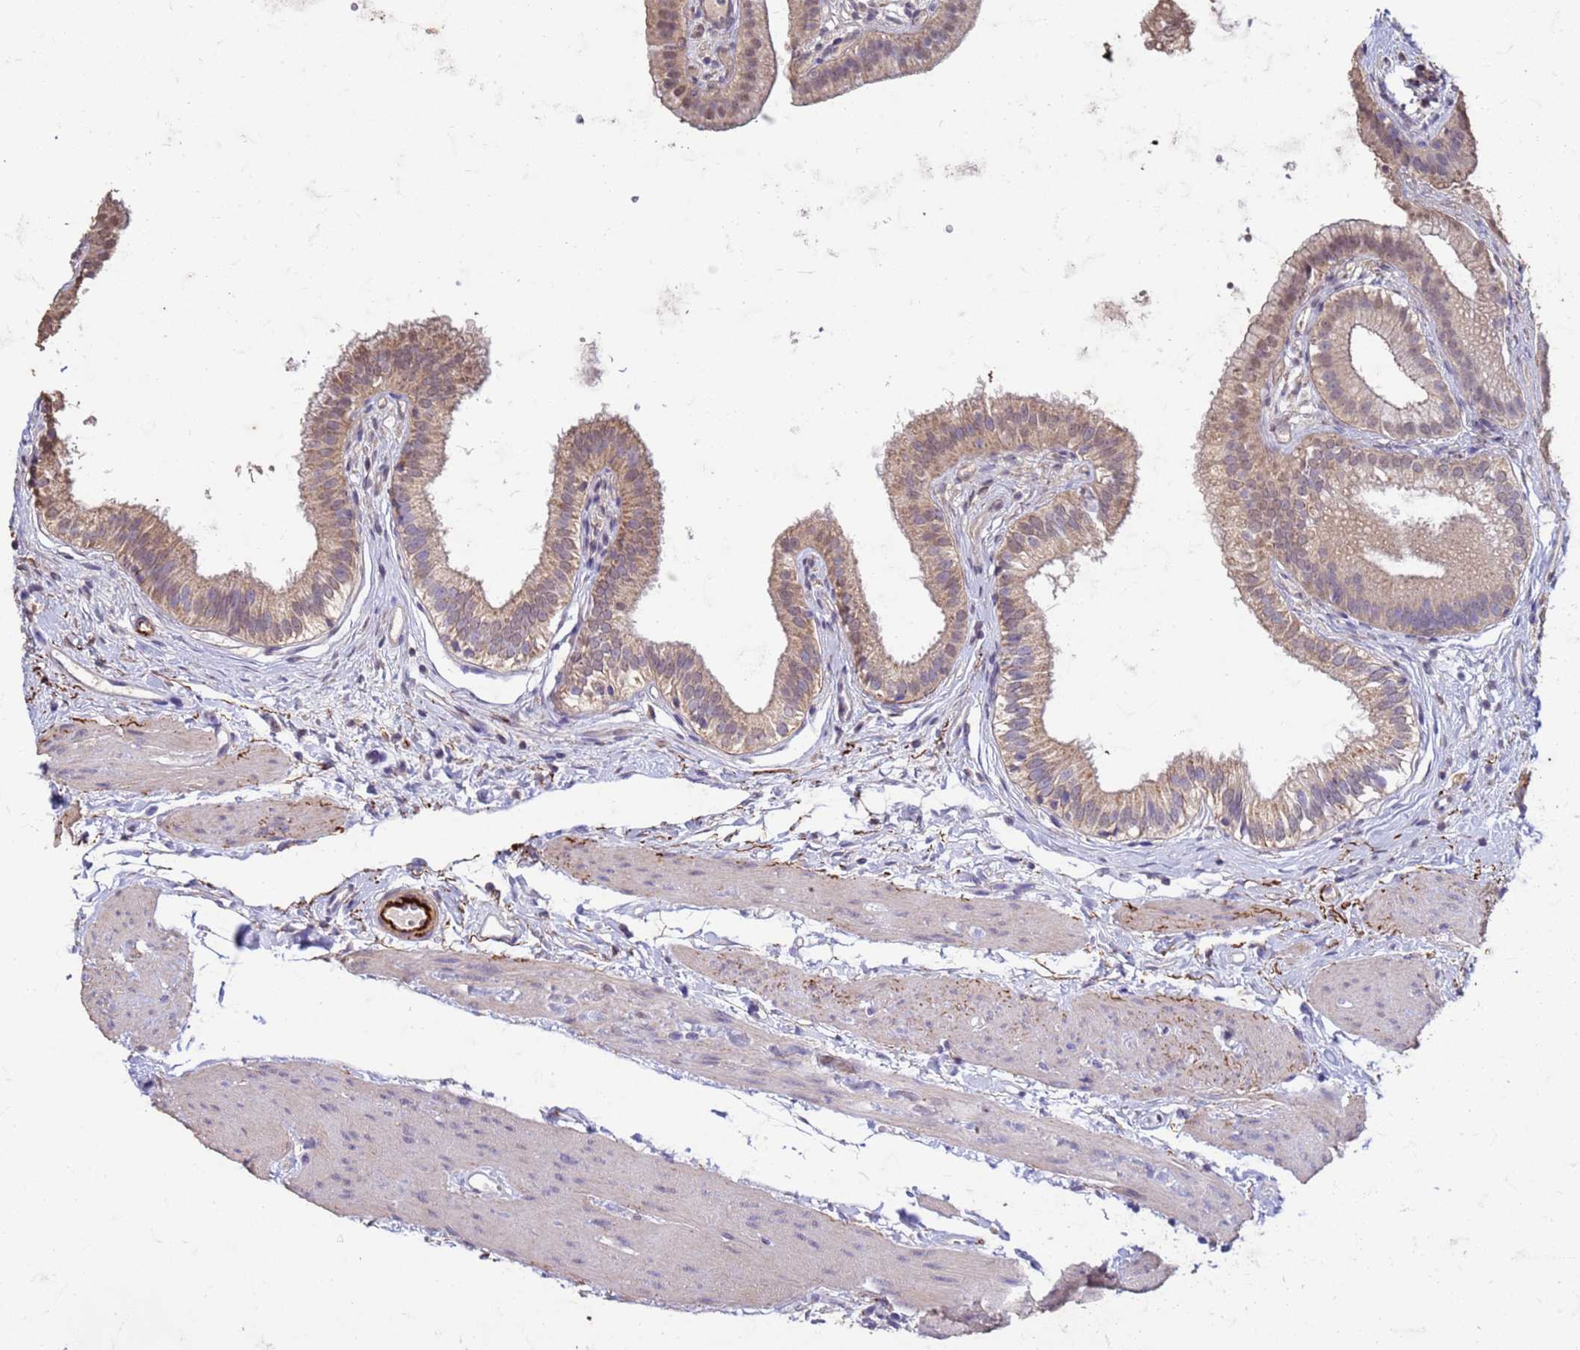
{"staining": {"intensity": "weak", "quantity": "25%-75%", "location": "cytoplasmic/membranous"}, "tissue": "gallbladder", "cell_type": "Glandular cells", "image_type": "normal", "snomed": [{"axis": "morphology", "description": "Normal tissue, NOS"}, {"axis": "topography", "description": "Gallbladder"}], "caption": "Weak cytoplasmic/membranous expression for a protein is present in approximately 25%-75% of glandular cells of benign gallbladder using immunohistochemistry.", "gene": "SLC25A15", "patient": {"sex": "female", "age": 54}}